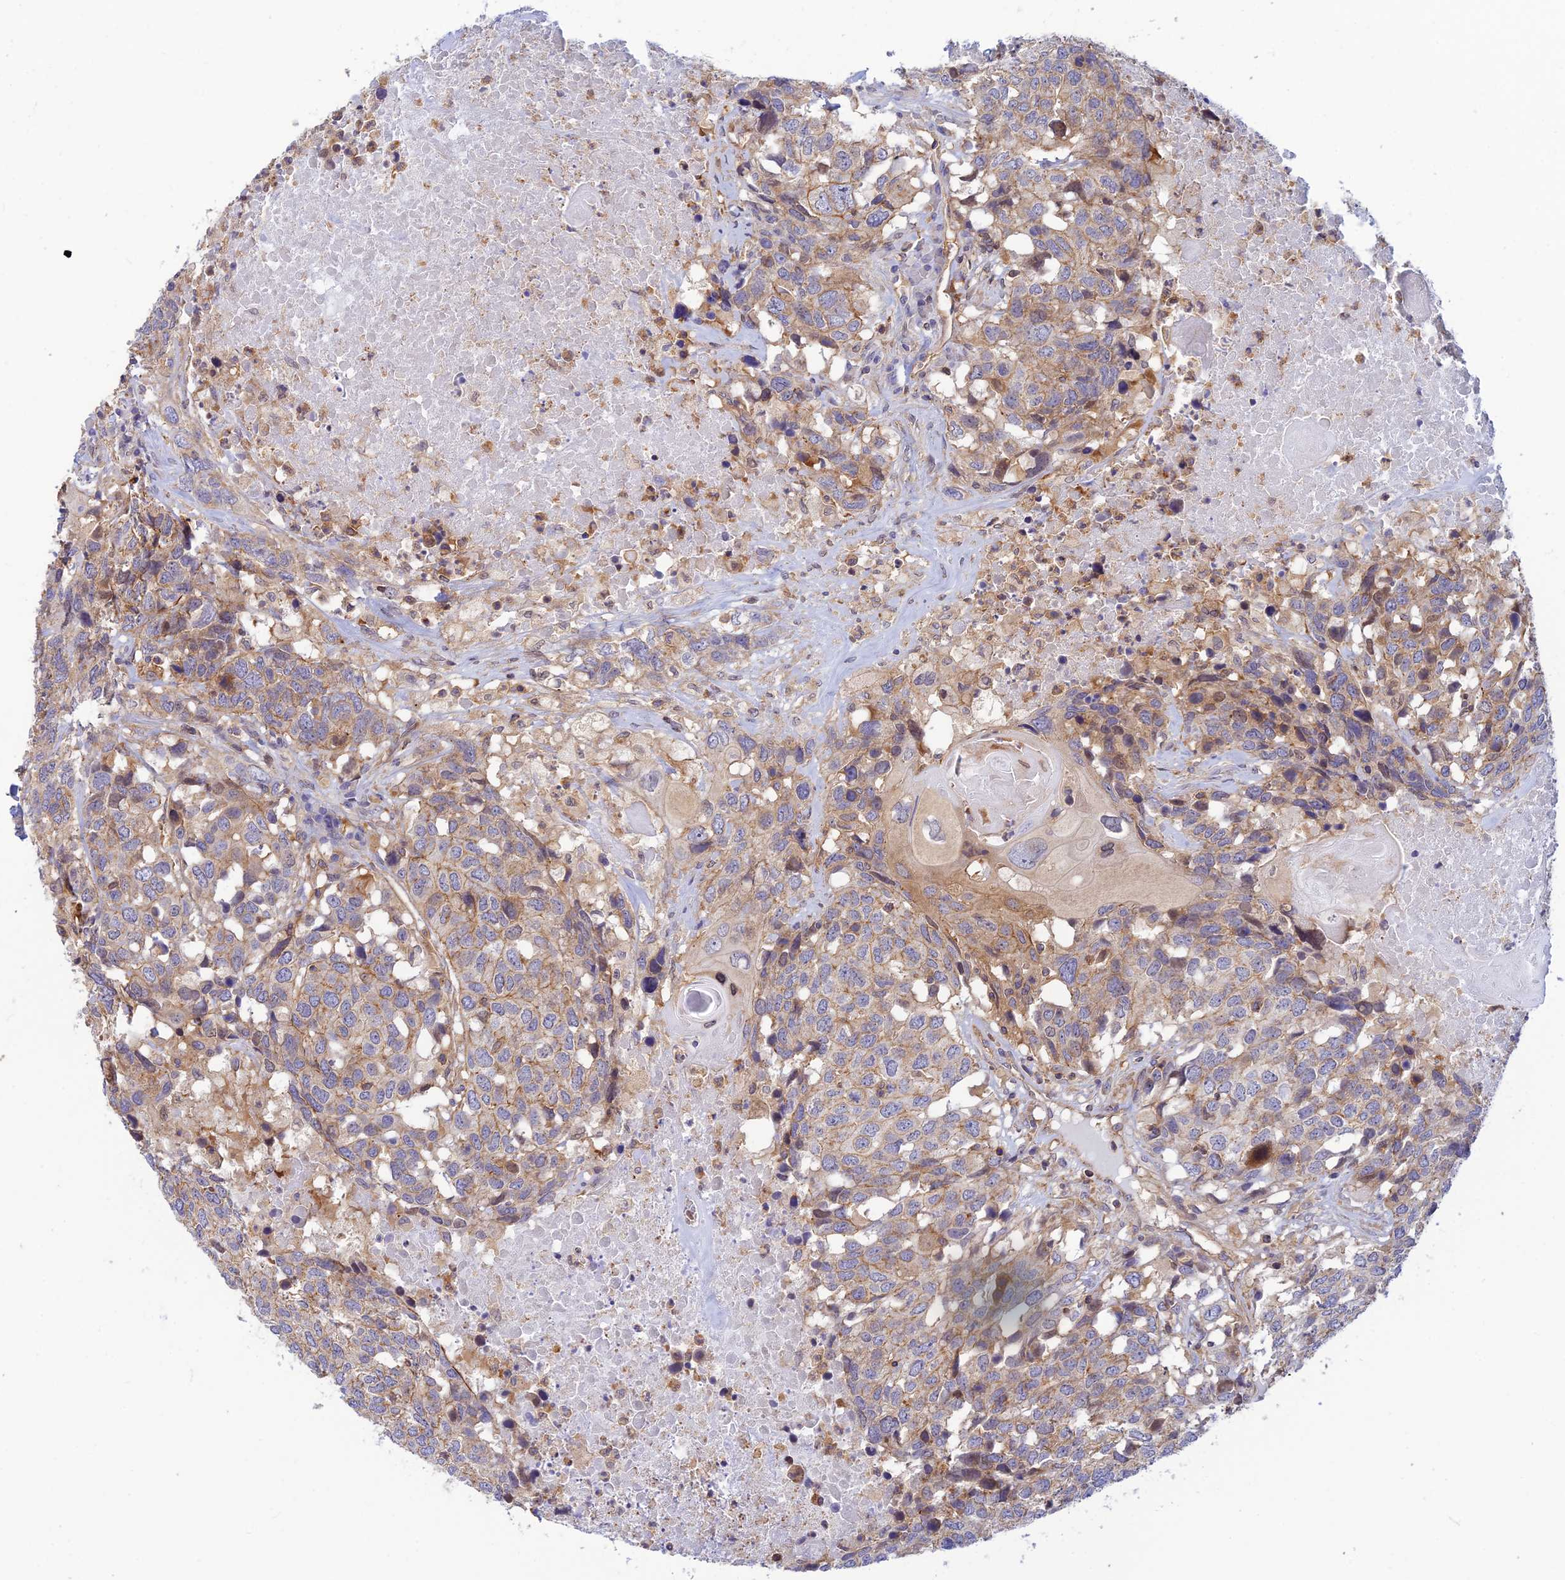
{"staining": {"intensity": "moderate", "quantity": "<25%", "location": "cytoplasmic/membranous"}, "tissue": "head and neck cancer", "cell_type": "Tumor cells", "image_type": "cancer", "snomed": [{"axis": "morphology", "description": "Squamous cell carcinoma, NOS"}, {"axis": "topography", "description": "Head-Neck"}], "caption": "A photomicrograph of head and neck cancer stained for a protein demonstrates moderate cytoplasmic/membranous brown staining in tumor cells.", "gene": "PPP1R12C", "patient": {"sex": "male", "age": 66}}